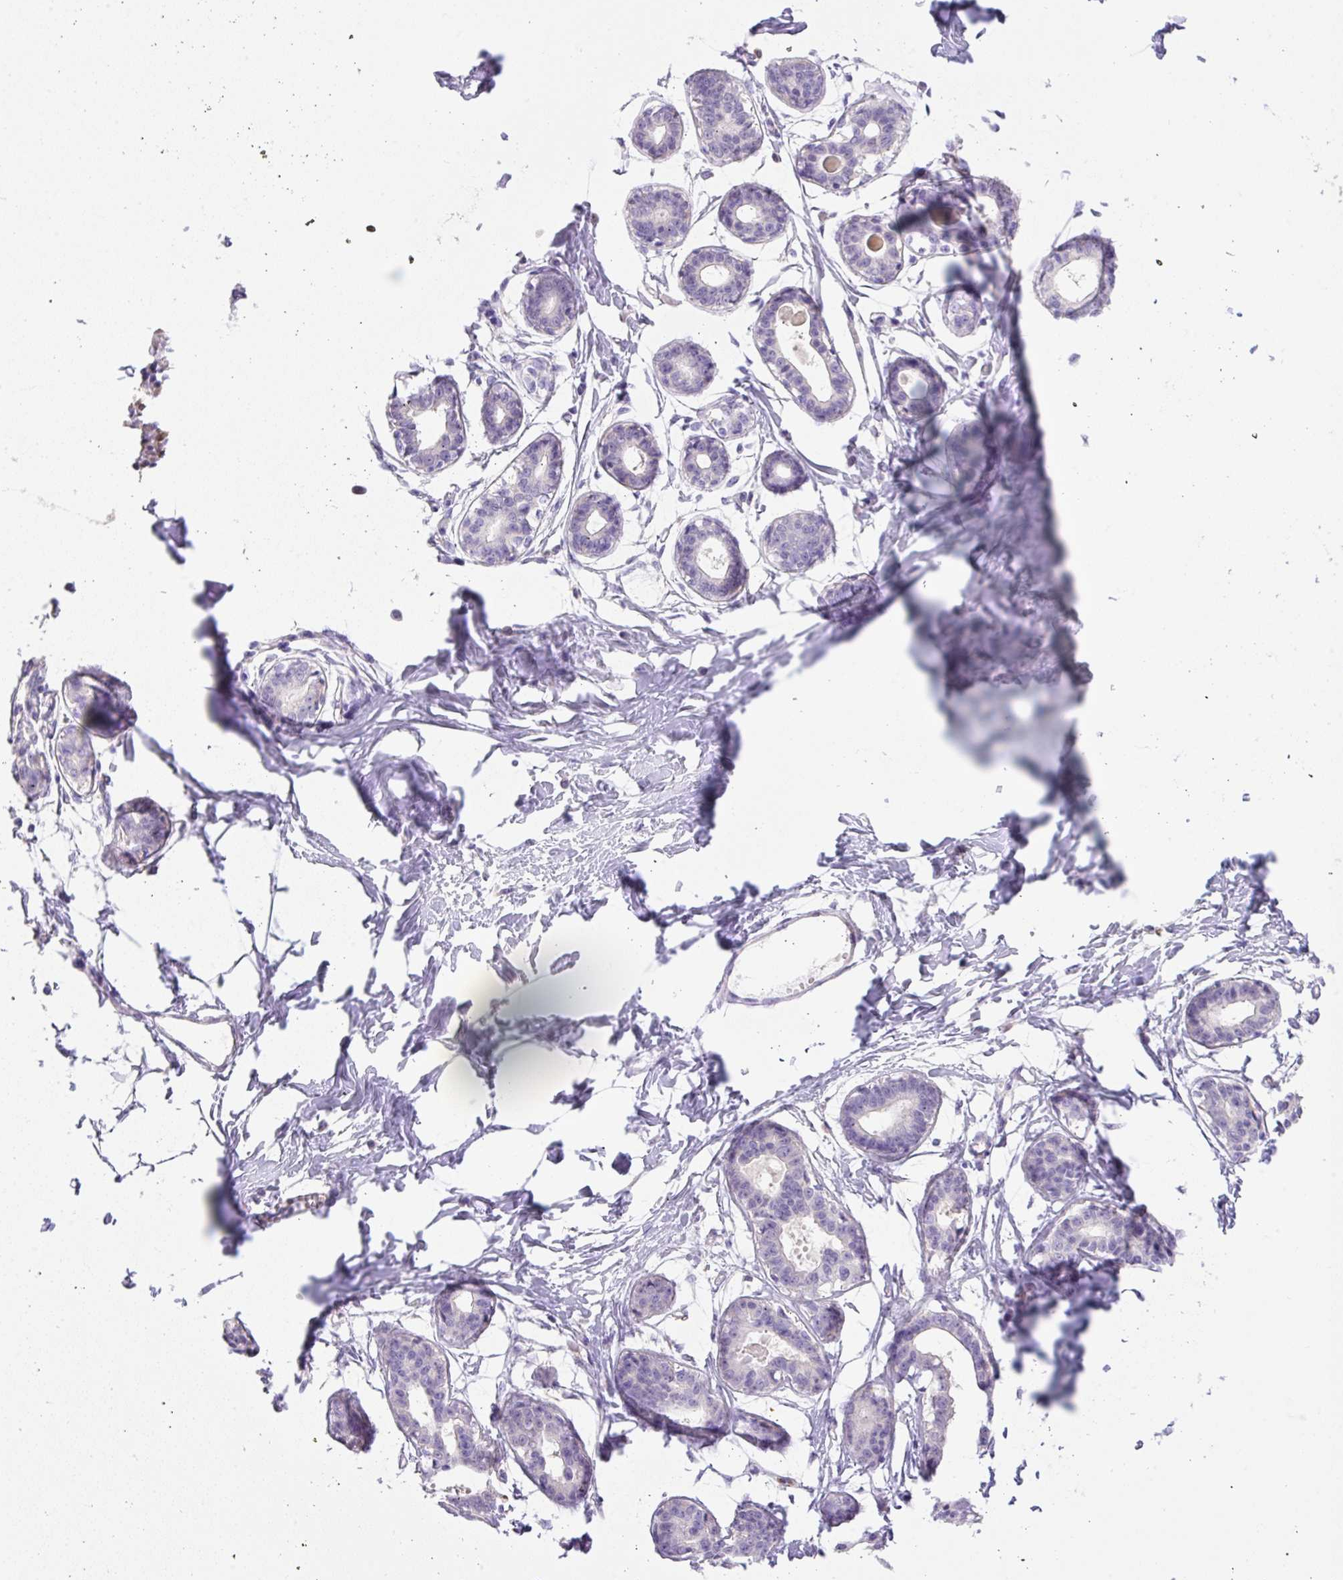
{"staining": {"intensity": "negative", "quantity": "none", "location": "none"}, "tissue": "breast", "cell_type": "Adipocytes", "image_type": "normal", "snomed": [{"axis": "morphology", "description": "Normal tissue, NOS"}, {"axis": "topography", "description": "Breast"}], "caption": "A high-resolution micrograph shows immunohistochemistry (IHC) staining of normal breast, which exhibits no significant expression in adipocytes. (Stains: DAB (3,3'-diaminobenzidine) IHC with hematoxylin counter stain, Microscopy: brightfield microscopy at high magnification).", "gene": "TDRD15", "patient": {"sex": "female", "age": 45}}